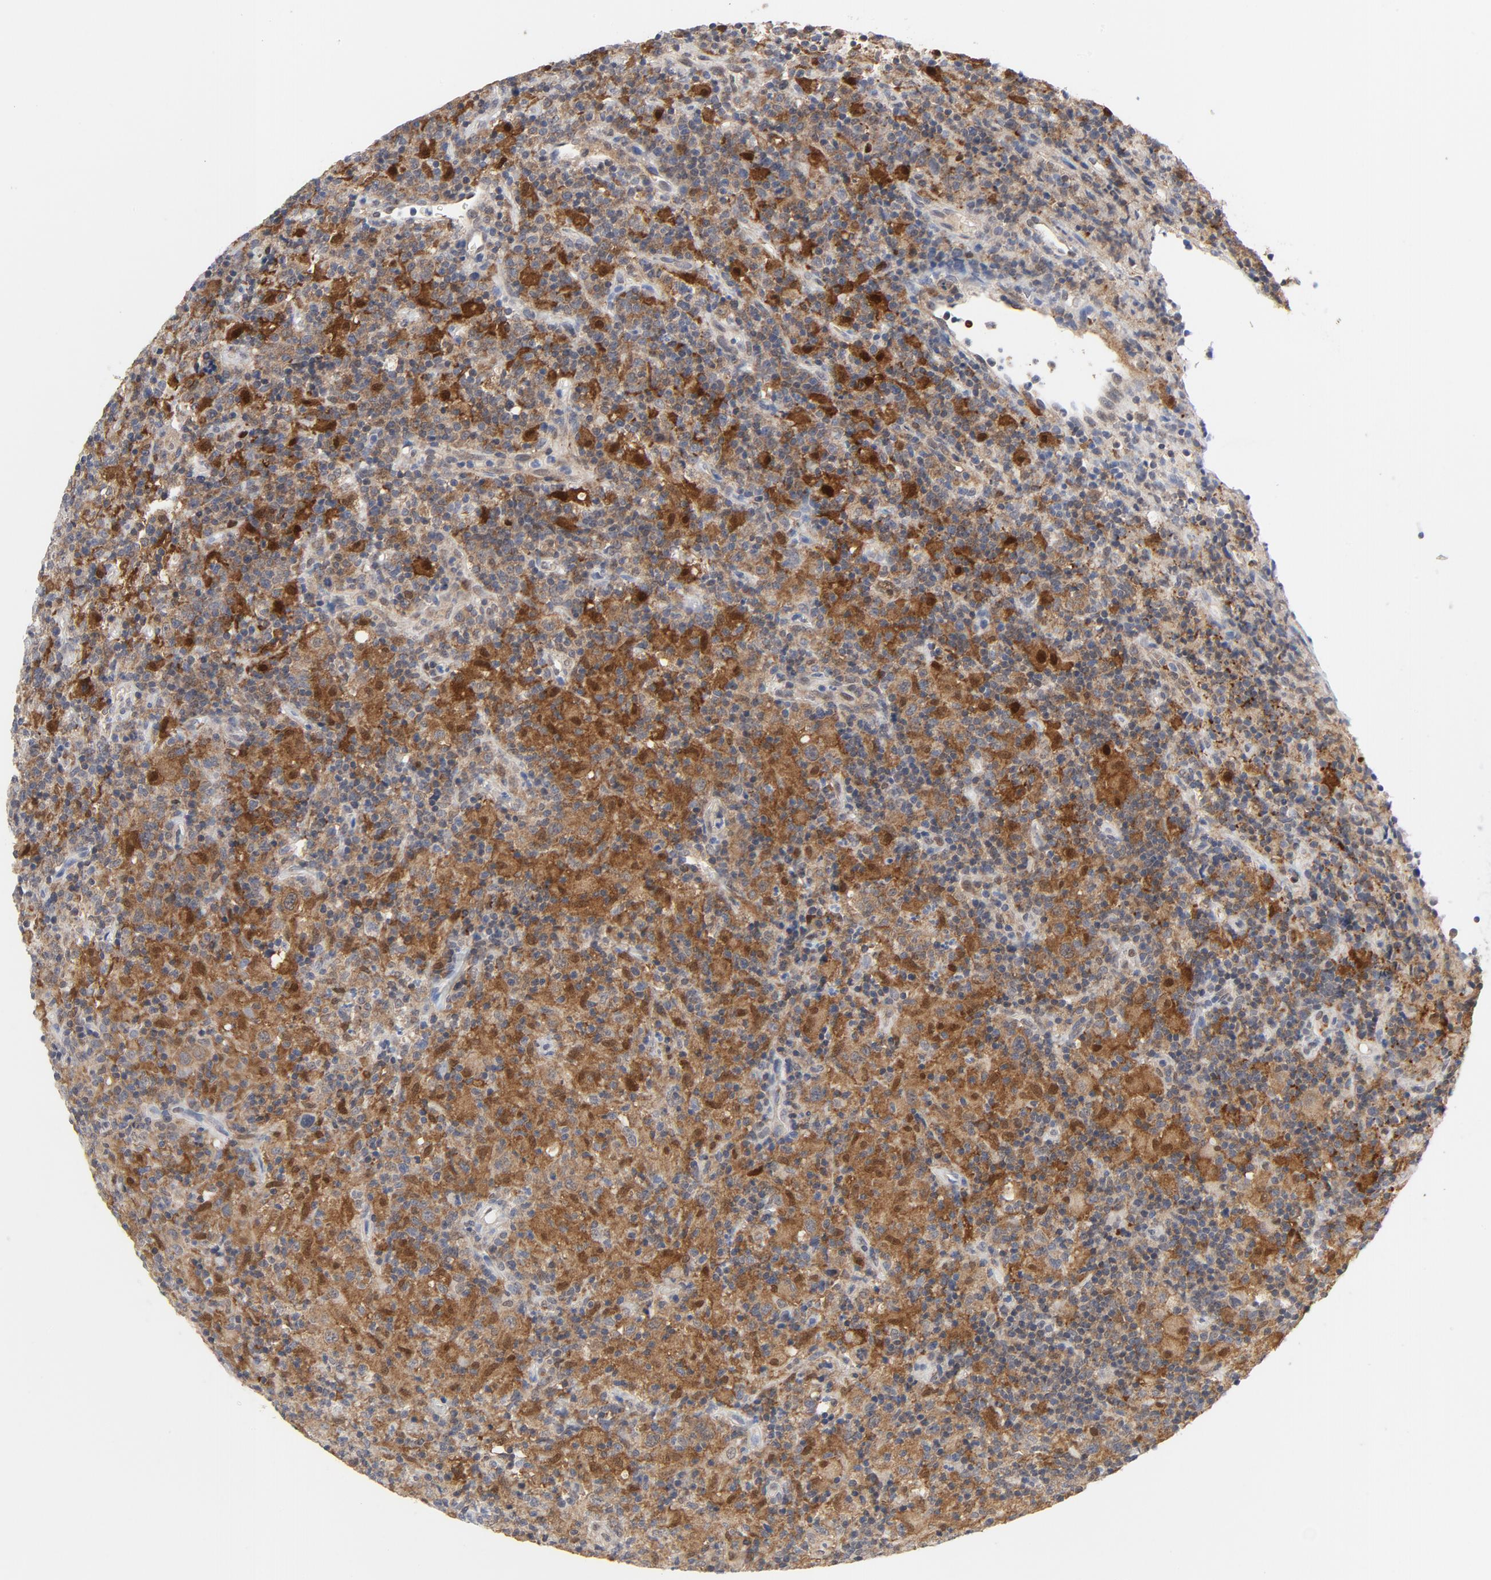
{"staining": {"intensity": "moderate", "quantity": ">75%", "location": "cytoplasmic/membranous"}, "tissue": "lymphoma", "cell_type": "Tumor cells", "image_type": "cancer", "snomed": [{"axis": "morphology", "description": "Hodgkin's disease, NOS"}, {"axis": "topography", "description": "Lymph node"}], "caption": "Immunohistochemical staining of human lymphoma exhibits moderate cytoplasmic/membranous protein staining in about >75% of tumor cells.", "gene": "PRDX1", "patient": {"sex": "male", "age": 65}}